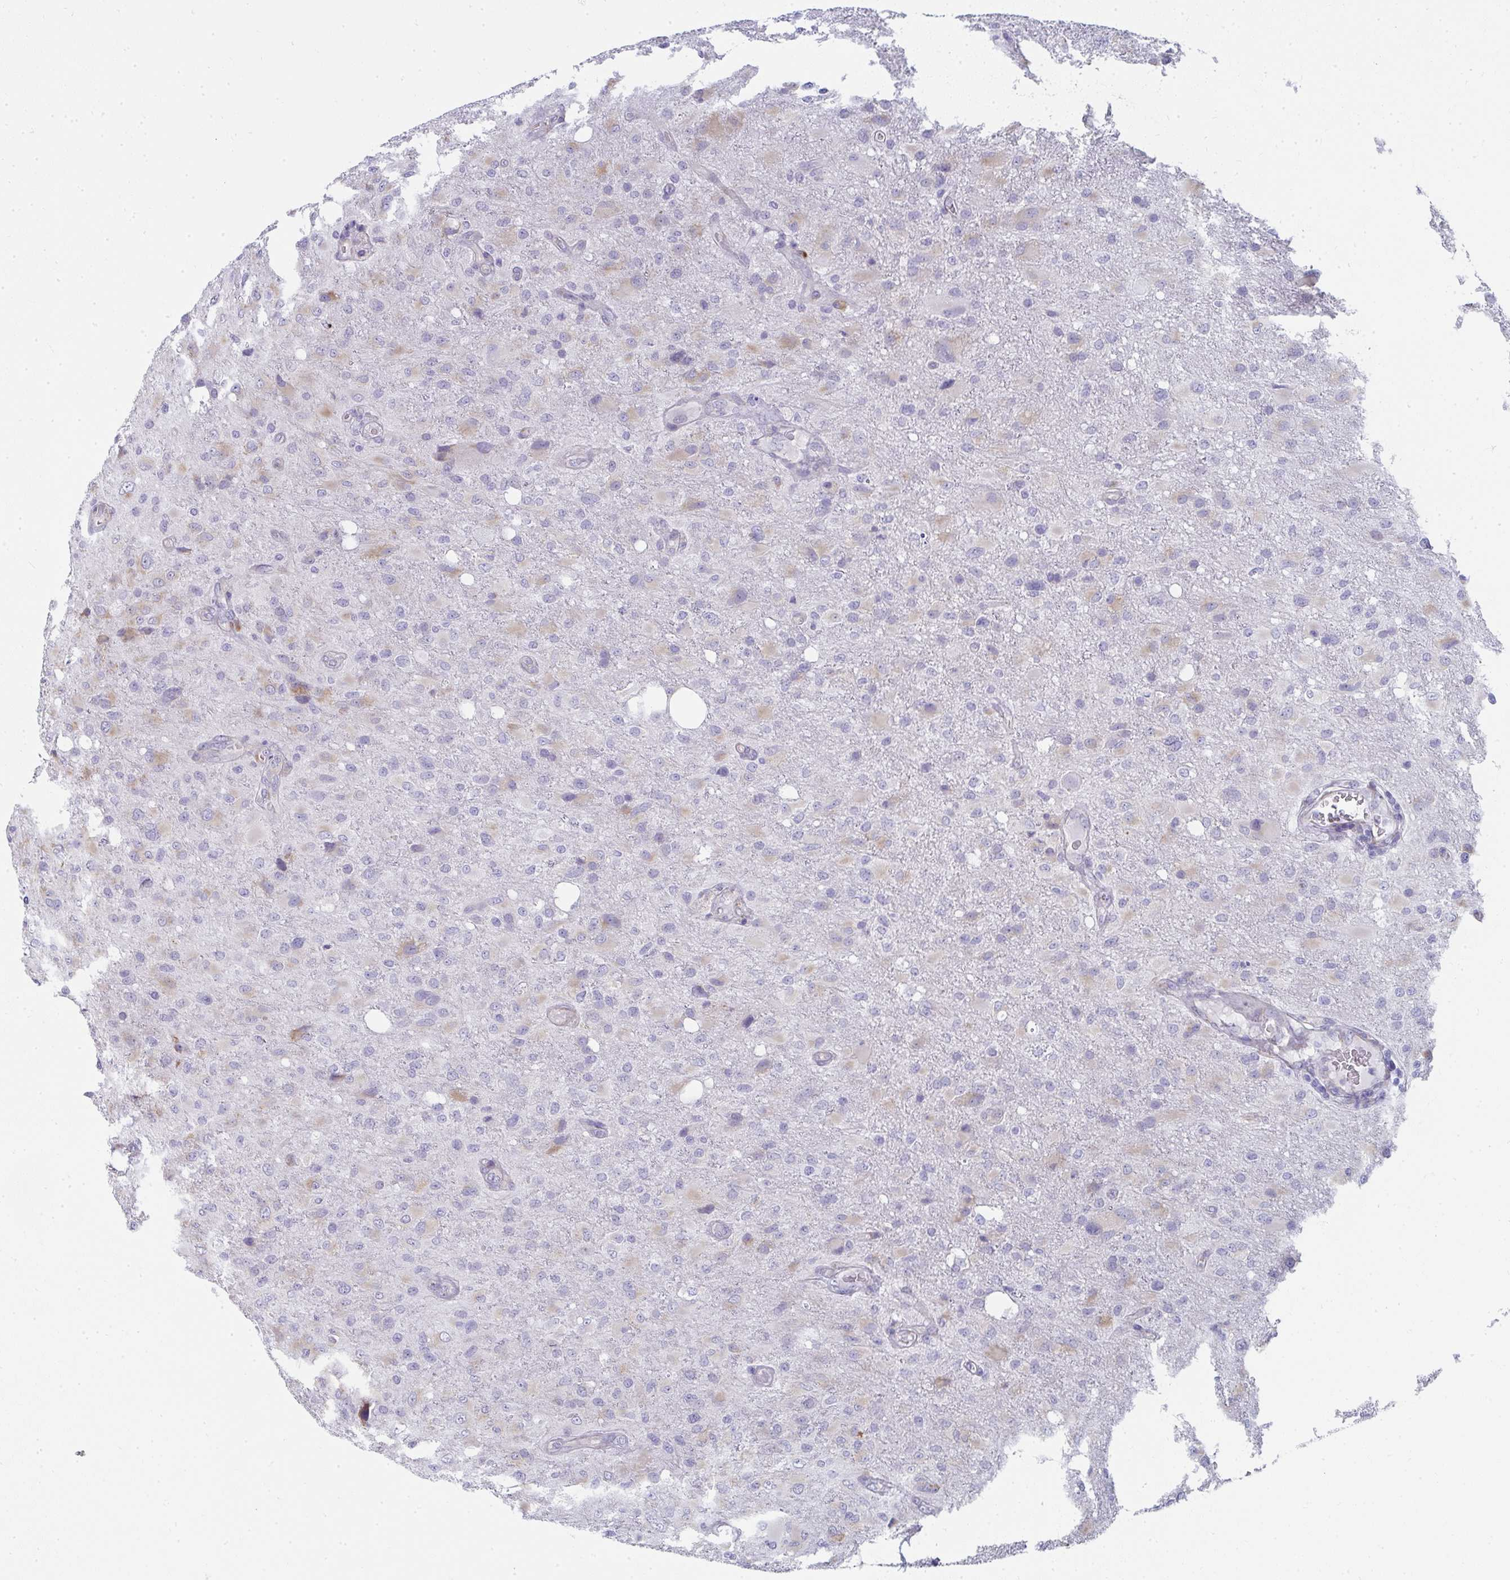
{"staining": {"intensity": "weak", "quantity": "25%-75%", "location": "cytoplasmic/membranous"}, "tissue": "glioma", "cell_type": "Tumor cells", "image_type": "cancer", "snomed": [{"axis": "morphology", "description": "Glioma, malignant, High grade"}, {"axis": "topography", "description": "Brain"}], "caption": "IHC photomicrograph of neoplastic tissue: malignant glioma (high-grade) stained using immunohistochemistry (IHC) exhibits low levels of weak protein expression localized specifically in the cytoplasmic/membranous of tumor cells, appearing as a cytoplasmic/membranous brown color.", "gene": "SHROOM1", "patient": {"sex": "male", "age": 53}}